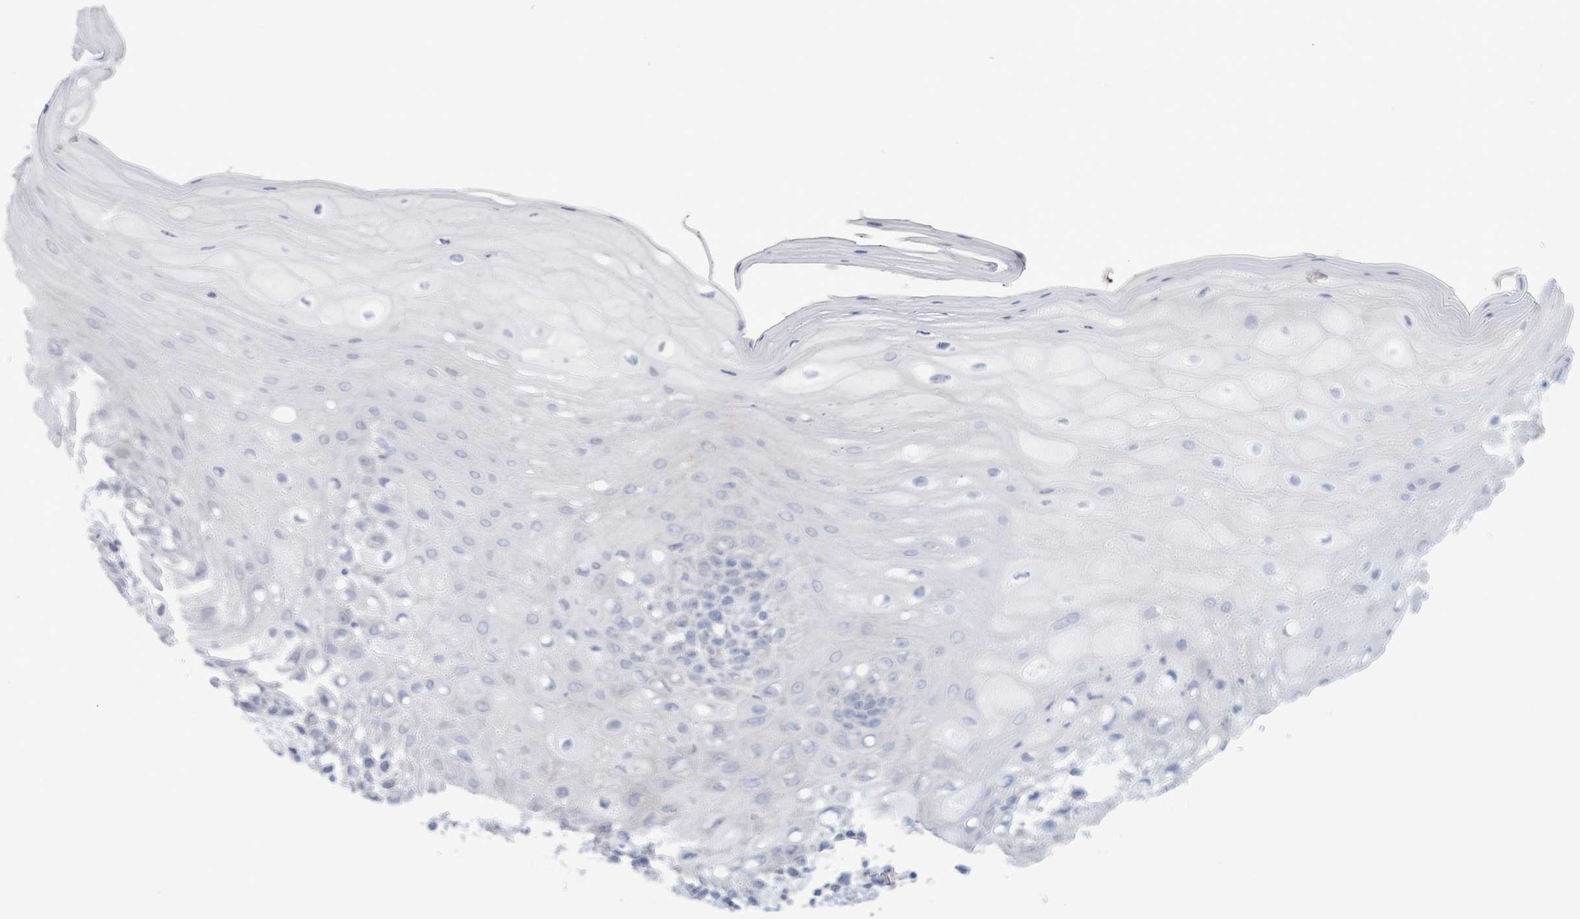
{"staining": {"intensity": "negative", "quantity": "none", "location": "none"}, "tissue": "oral mucosa", "cell_type": "Squamous epithelial cells", "image_type": "normal", "snomed": [{"axis": "morphology", "description": "Normal tissue, NOS"}, {"axis": "topography", "description": "Oral tissue"}, {"axis": "topography", "description": "Tounge, NOS"}], "caption": "This is an IHC image of benign oral mucosa. There is no staining in squamous epithelial cells.", "gene": "PKLR", "patient": {"sex": "female", "age": 59}}